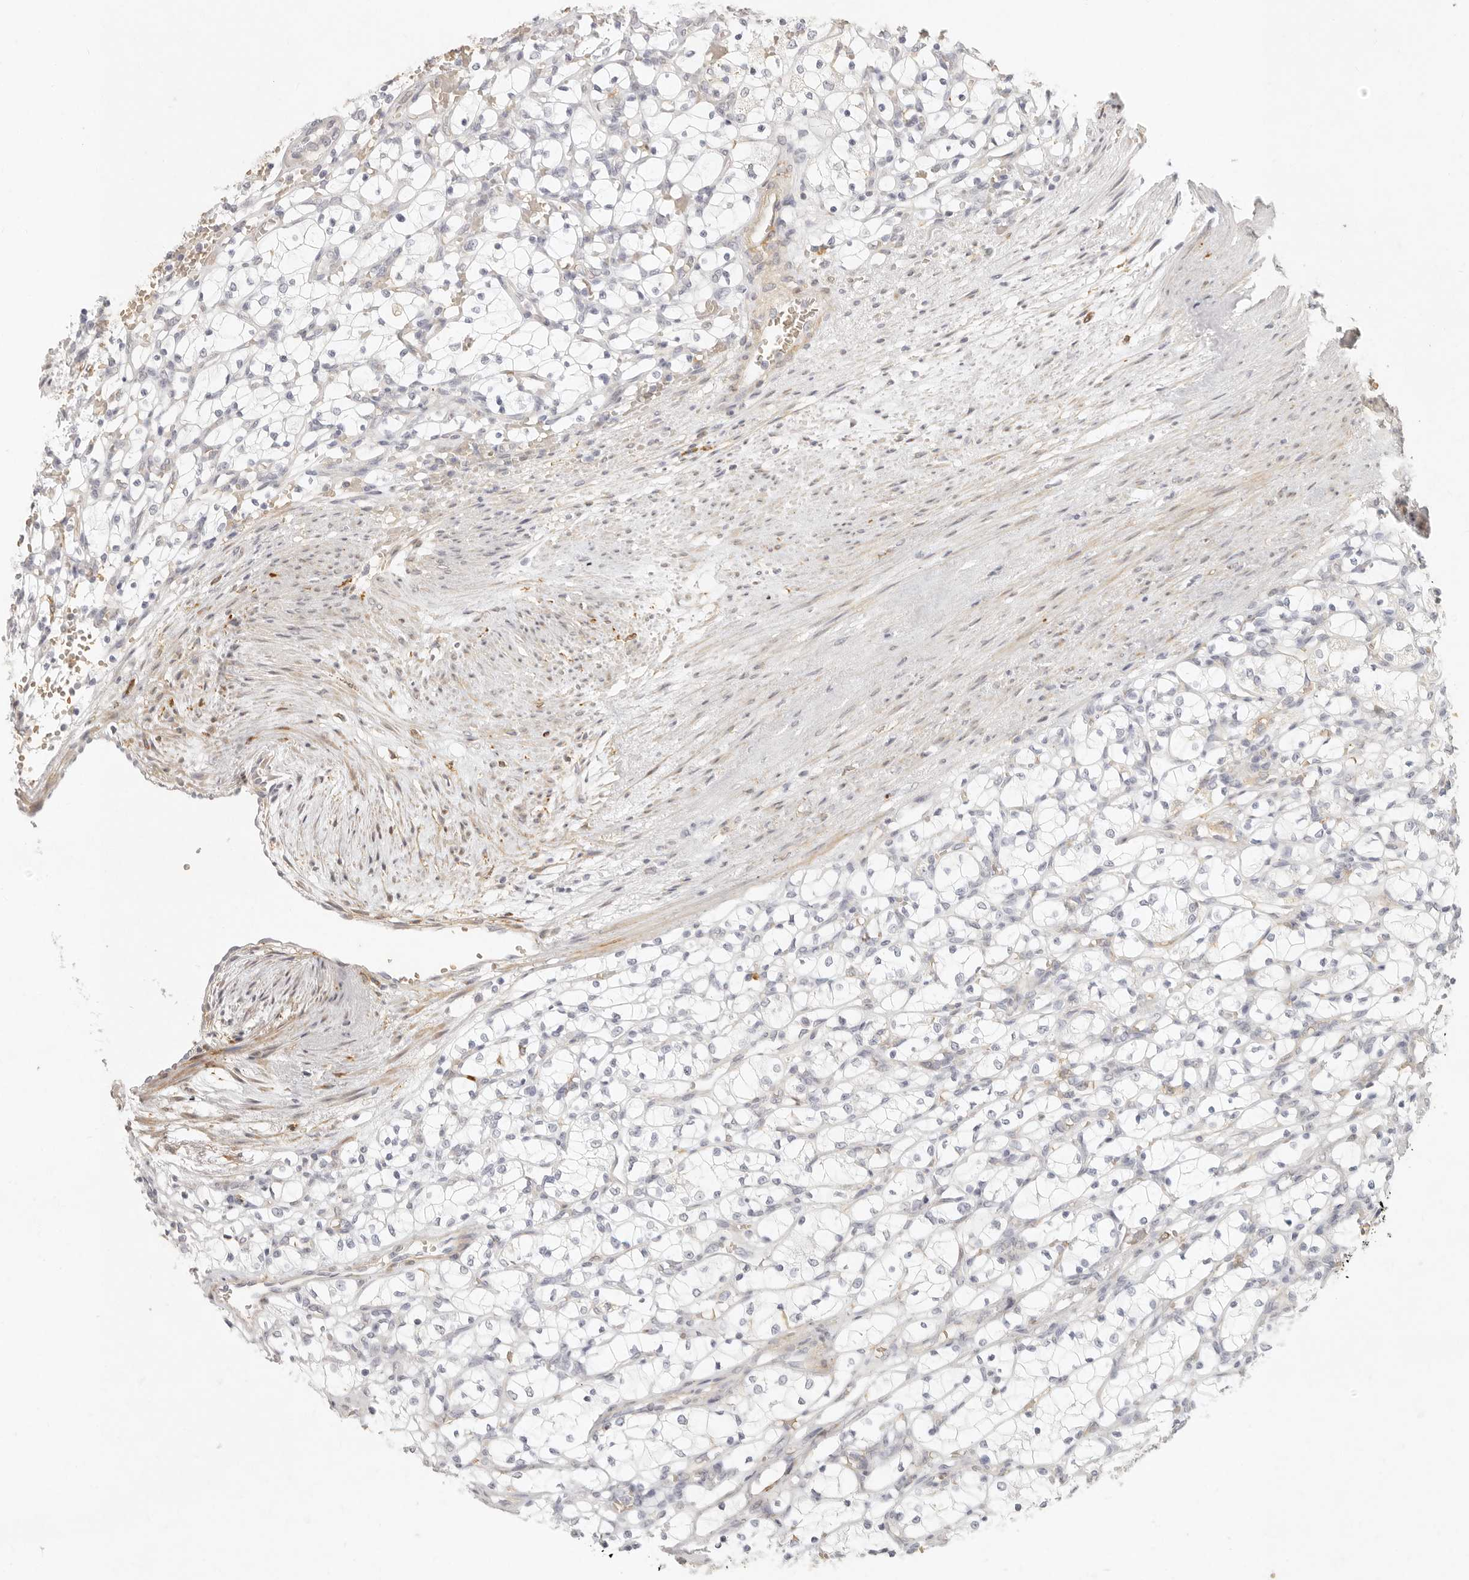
{"staining": {"intensity": "negative", "quantity": "none", "location": "none"}, "tissue": "renal cancer", "cell_type": "Tumor cells", "image_type": "cancer", "snomed": [{"axis": "morphology", "description": "Adenocarcinoma, NOS"}, {"axis": "topography", "description": "Kidney"}], "caption": "The photomicrograph demonstrates no significant expression in tumor cells of renal adenocarcinoma.", "gene": "NIBAN1", "patient": {"sex": "female", "age": 69}}